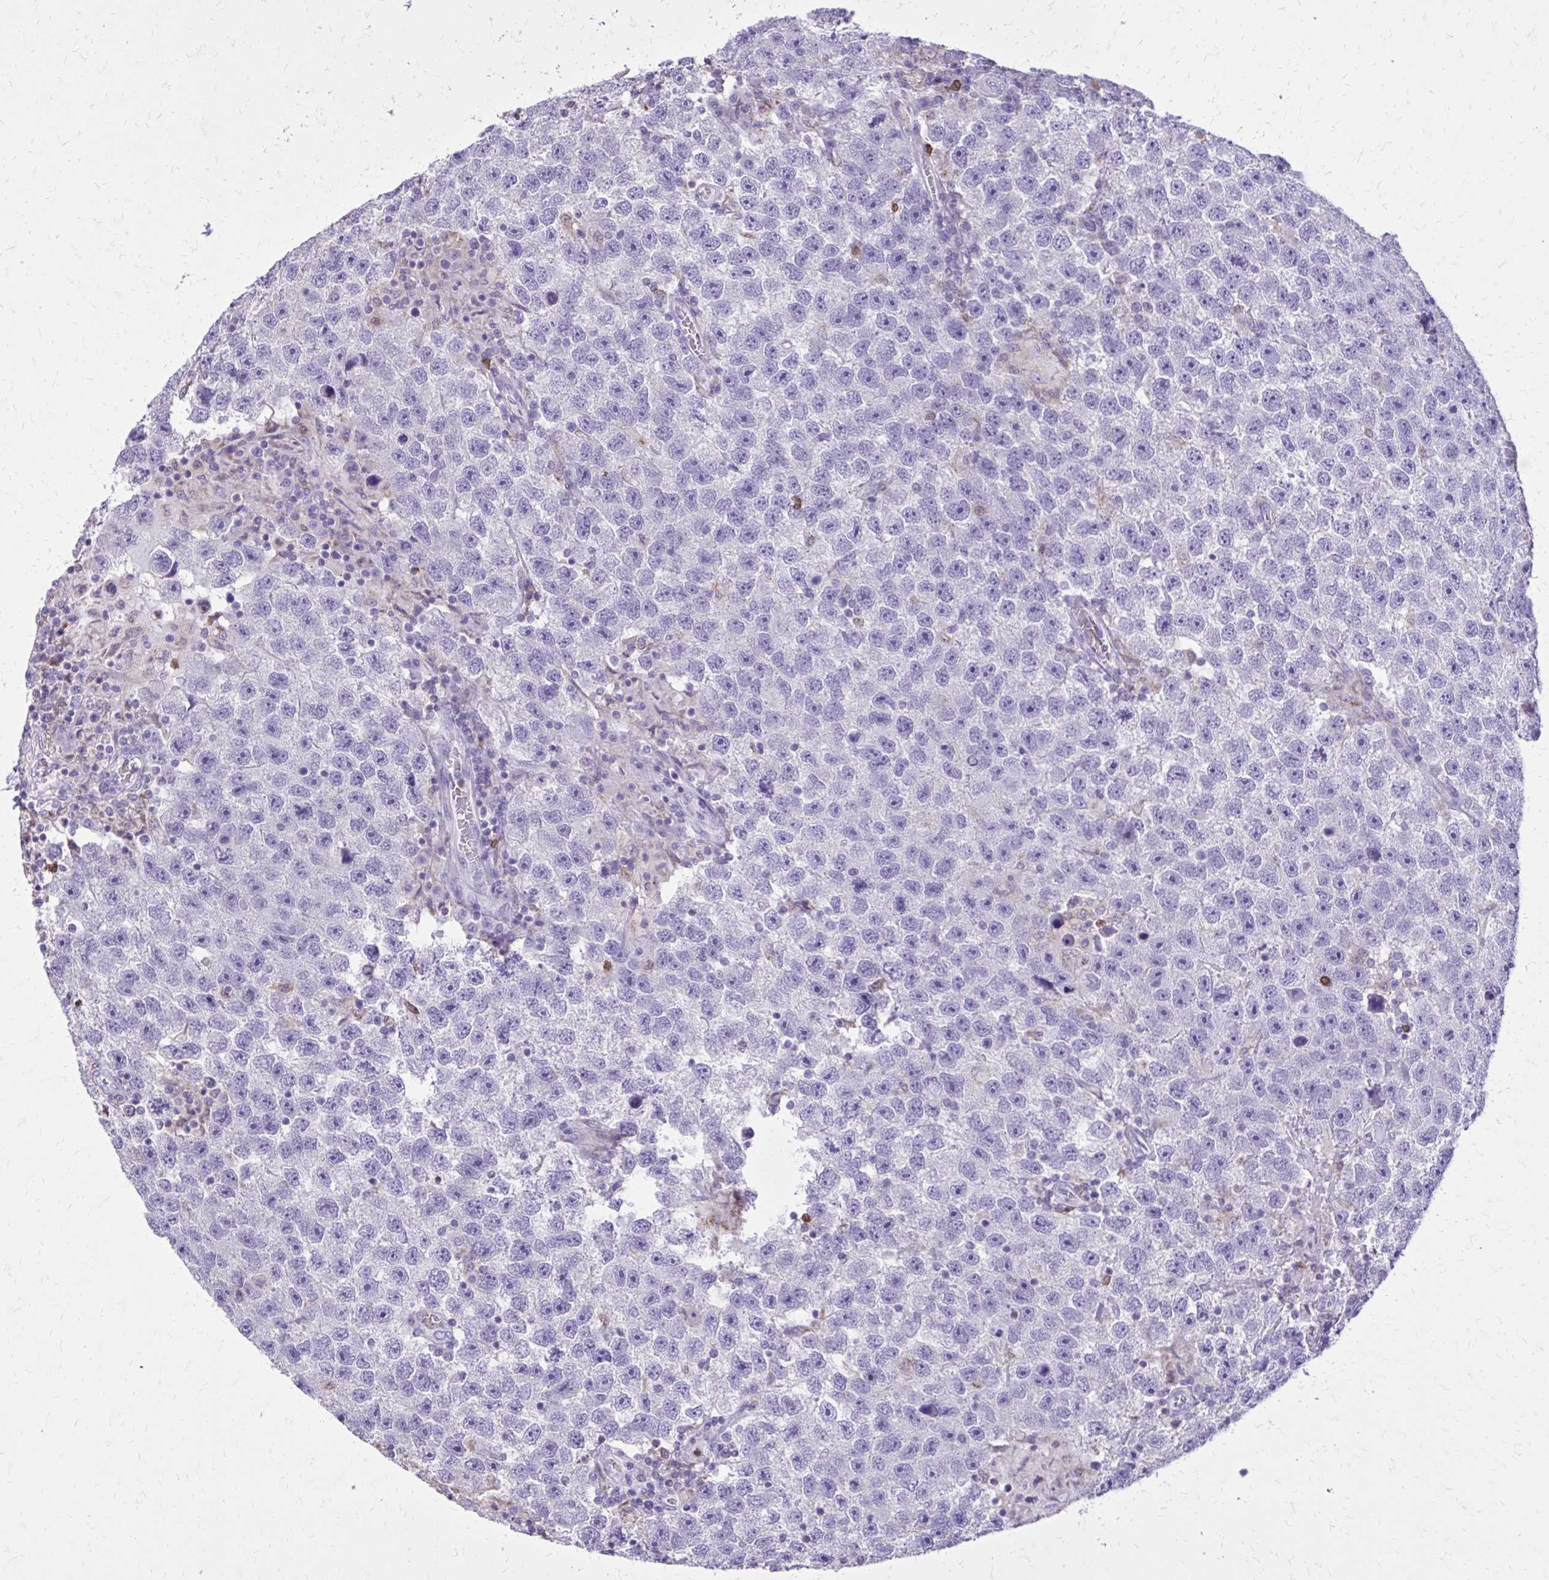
{"staining": {"intensity": "negative", "quantity": "none", "location": "none"}, "tissue": "testis cancer", "cell_type": "Tumor cells", "image_type": "cancer", "snomed": [{"axis": "morphology", "description": "Seminoma, NOS"}, {"axis": "topography", "description": "Testis"}], "caption": "High magnification brightfield microscopy of seminoma (testis) stained with DAB (3,3'-diaminobenzidine) (brown) and counterstained with hematoxylin (blue): tumor cells show no significant staining.", "gene": "CAT", "patient": {"sex": "male", "age": 26}}